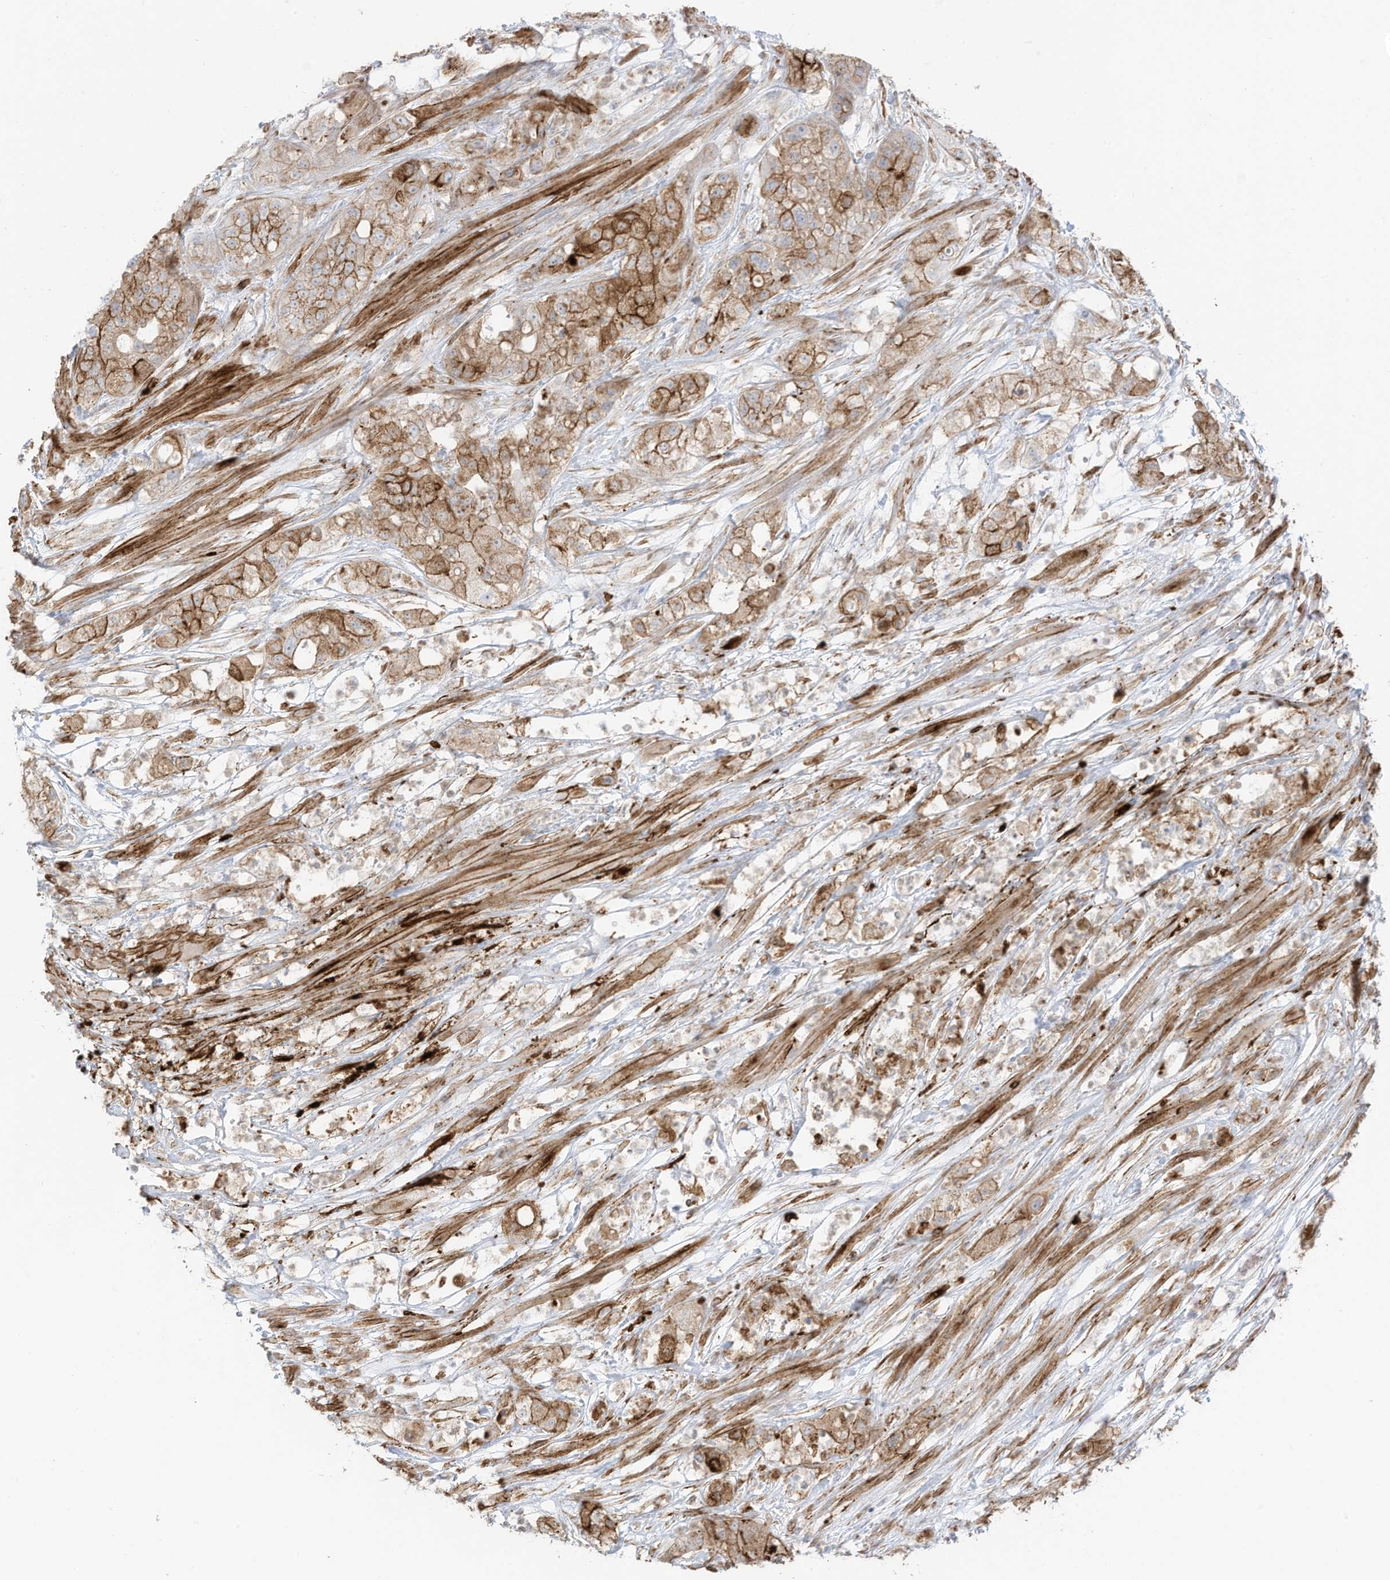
{"staining": {"intensity": "moderate", "quantity": ">75%", "location": "cytoplasmic/membranous"}, "tissue": "pancreatic cancer", "cell_type": "Tumor cells", "image_type": "cancer", "snomed": [{"axis": "morphology", "description": "Adenocarcinoma, NOS"}, {"axis": "topography", "description": "Pancreas"}], "caption": "An immunohistochemistry (IHC) histopathology image of tumor tissue is shown. Protein staining in brown highlights moderate cytoplasmic/membranous positivity in adenocarcinoma (pancreatic) within tumor cells.", "gene": "ABCB7", "patient": {"sex": "female", "age": 78}}